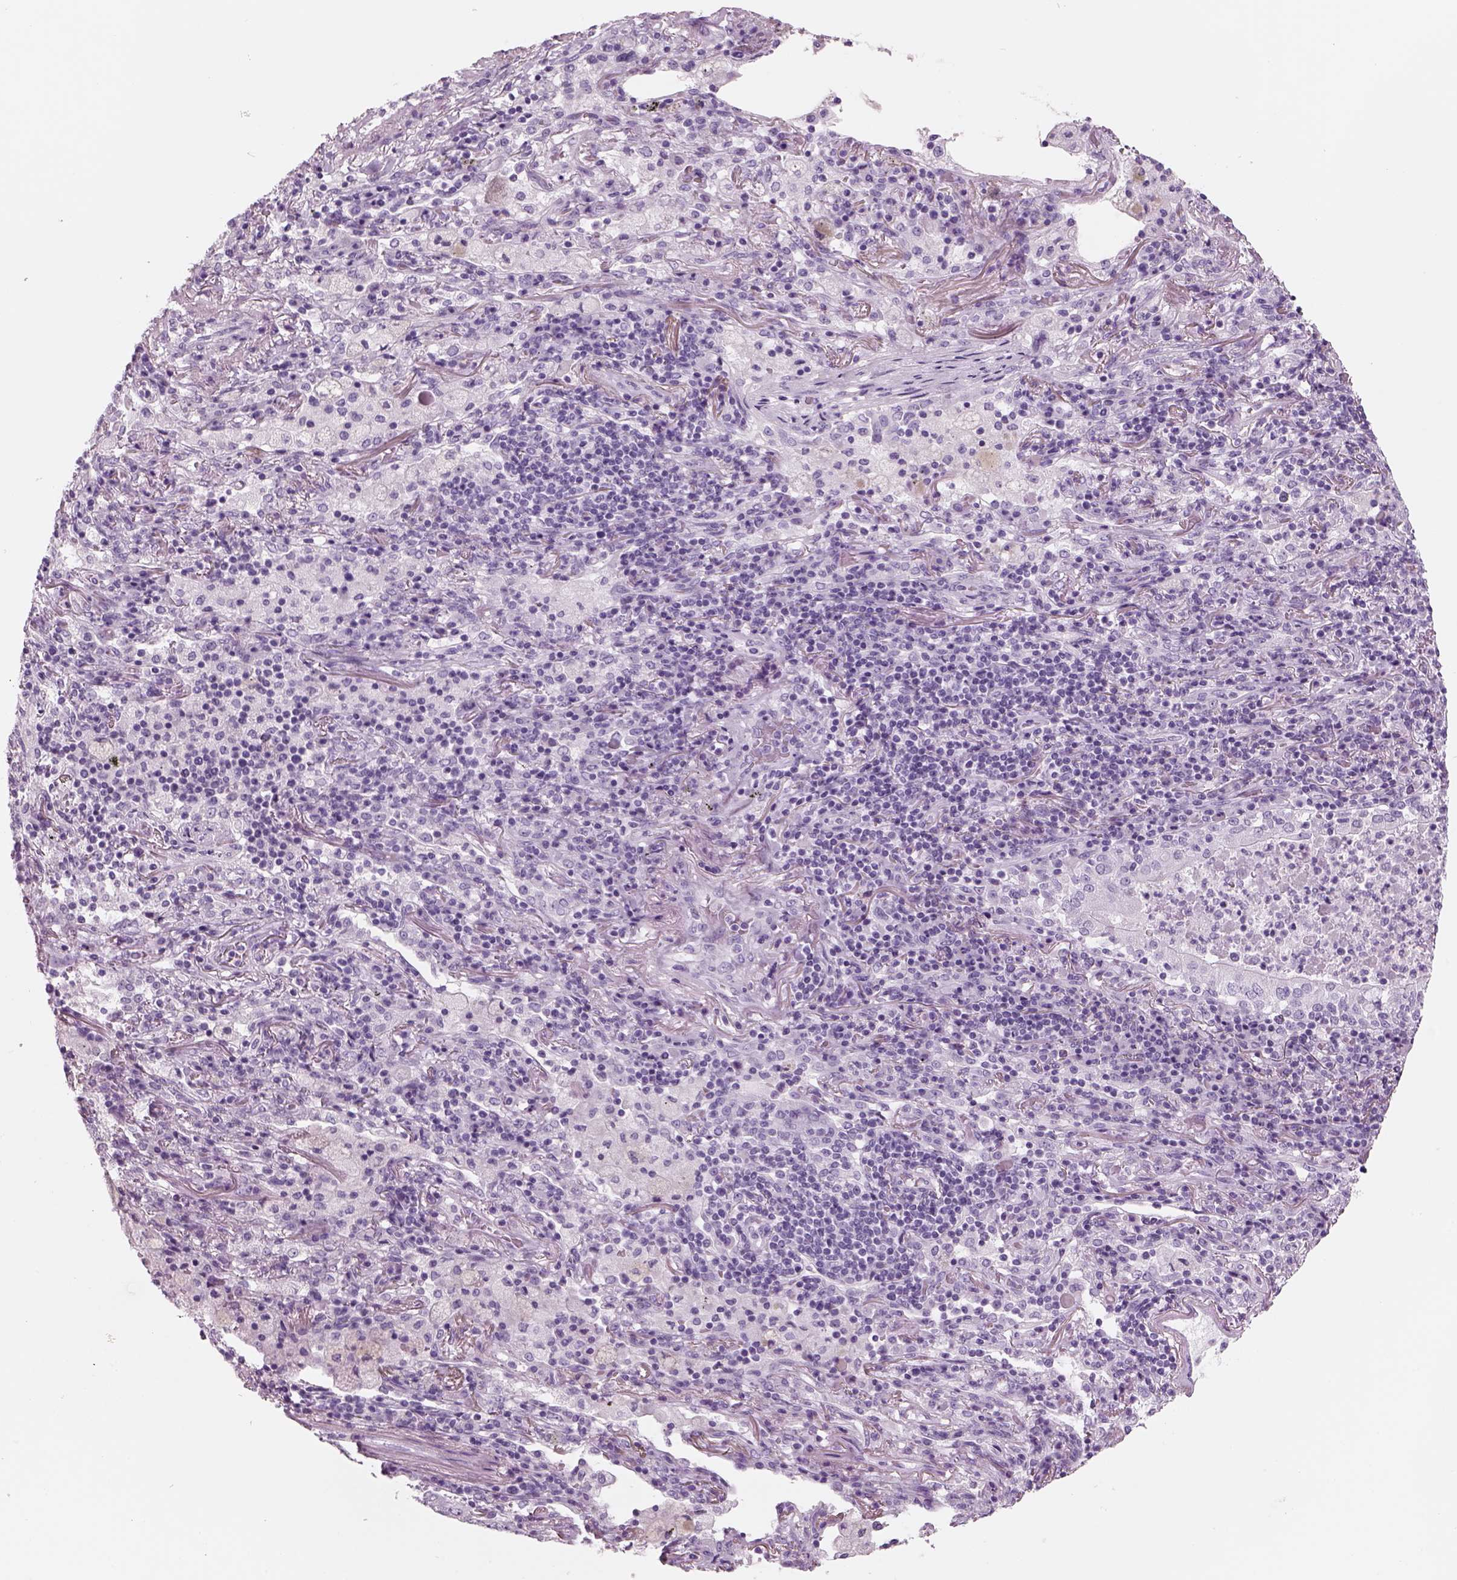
{"staining": {"intensity": "negative", "quantity": "none", "location": "none"}, "tissue": "lung cancer", "cell_type": "Tumor cells", "image_type": "cancer", "snomed": [{"axis": "morphology", "description": "Normal tissue, NOS"}, {"axis": "morphology", "description": "Squamous cell carcinoma, NOS"}, {"axis": "topography", "description": "Bronchus"}, {"axis": "topography", "description": "Lung"}], "caption": "Tumor cells show no significant protein positivity in squamous cell carcinoma (lung).", "gene": "RHO", "patient": {"sex": "male", "age": 64}}